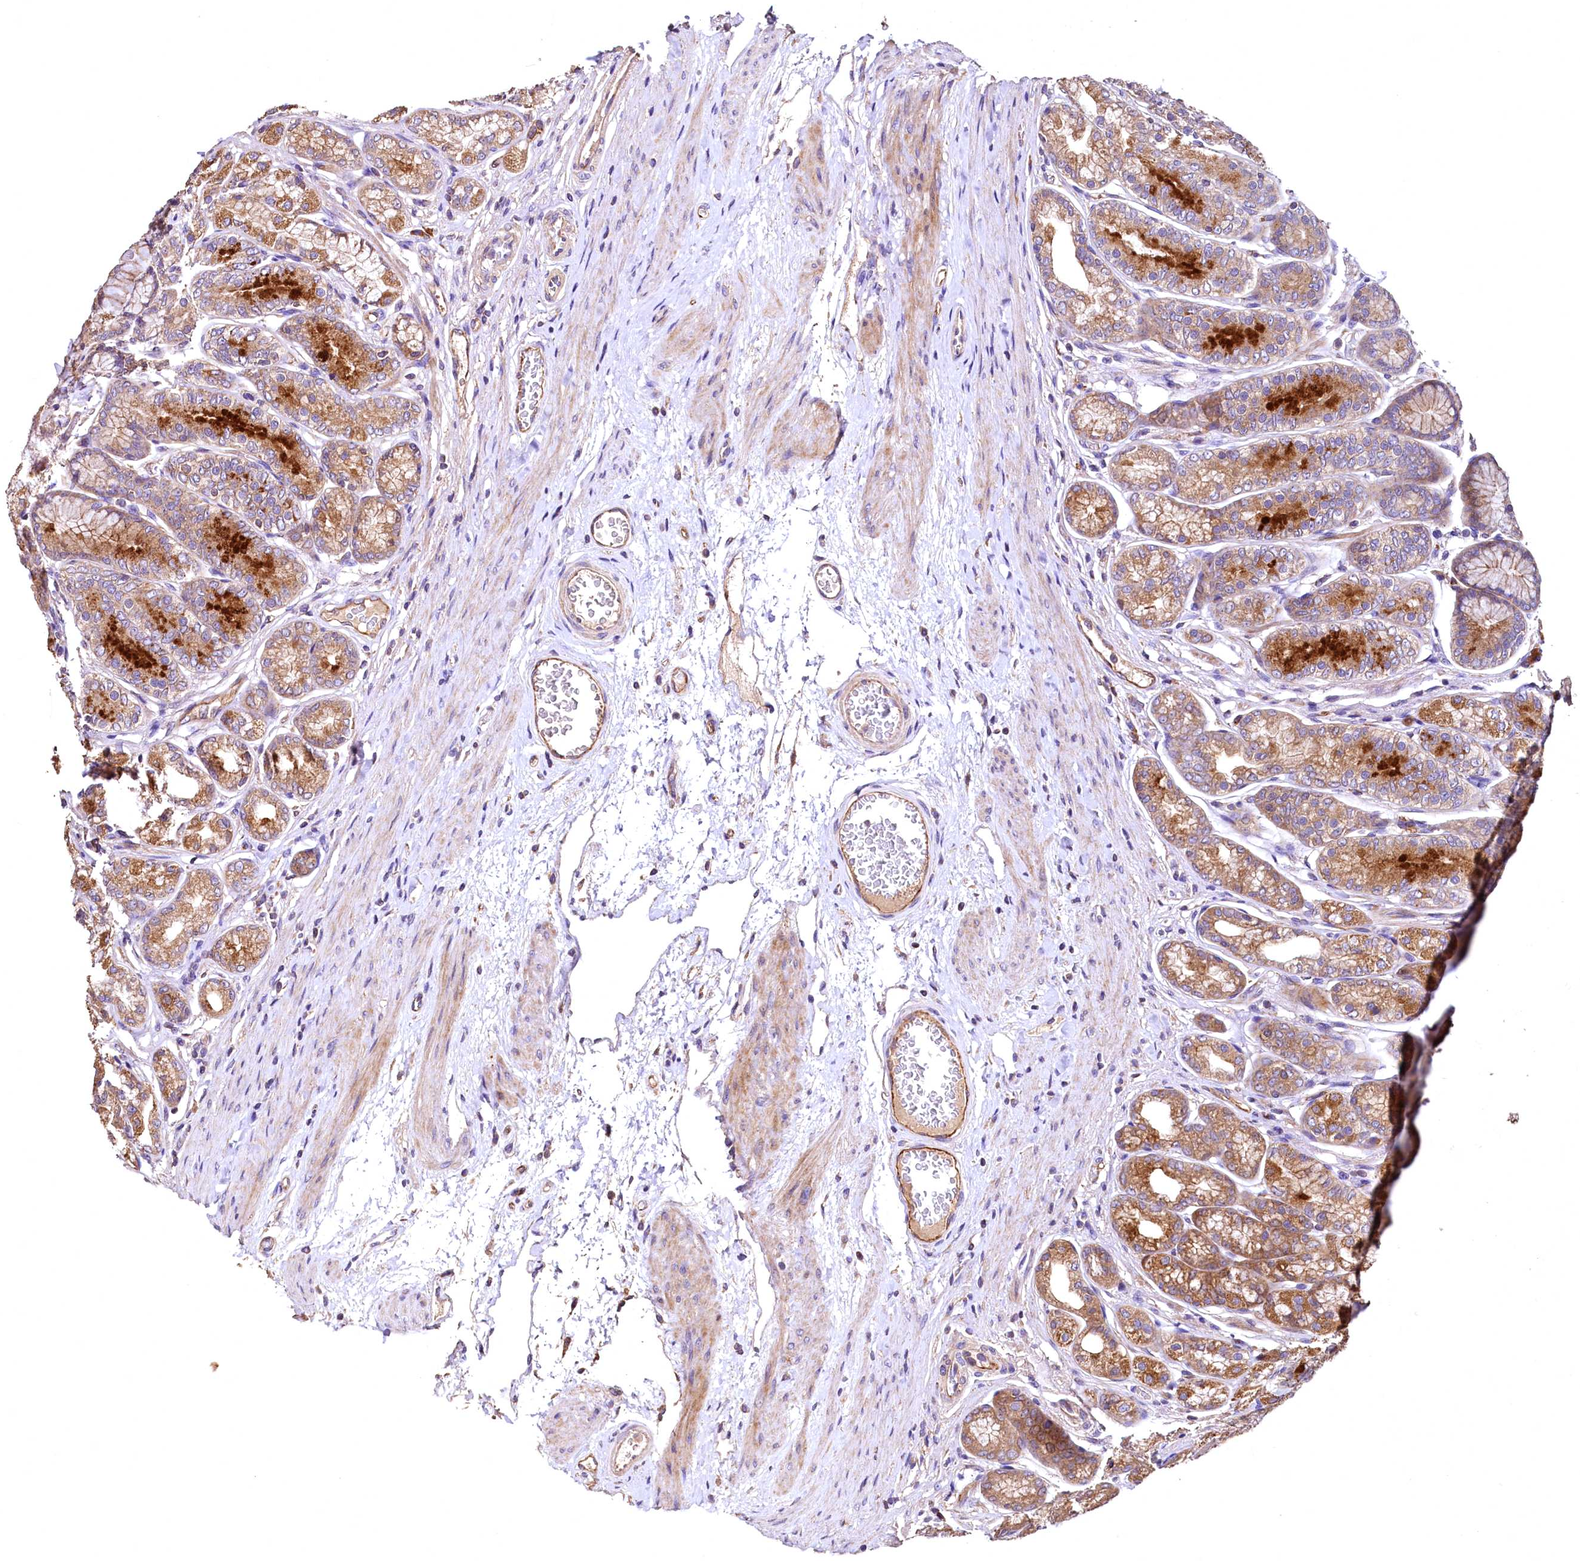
{"staining": {"intensity": "moderate", "quantity": ">75%", "location": "cytoplasmic/membranous"}, "tissue": "stomach", "cell_type": "Glandular cells", "image_type": "normal", "snomed": [{"axis": "morphology", "description": "Normal tissue, NOS"}, {"axis": "morphology", "description": "Adenocarcinoma, NOS"}, {"axis": "morphology", "description": "Adenocarcinoma, High grade"}, {"axis": "topography", "description": "Stomach, upper"}, {"axis": "topography", "description": "Stomach"}], "caption": "This is a micrograph of immunohistochemistry staining of normal stomach, which shows moderate staining in the cytoplasmic/membranous of glandular cells.", "gene": "RASSF1", "patient": {"sex": "female", "age": 65}}